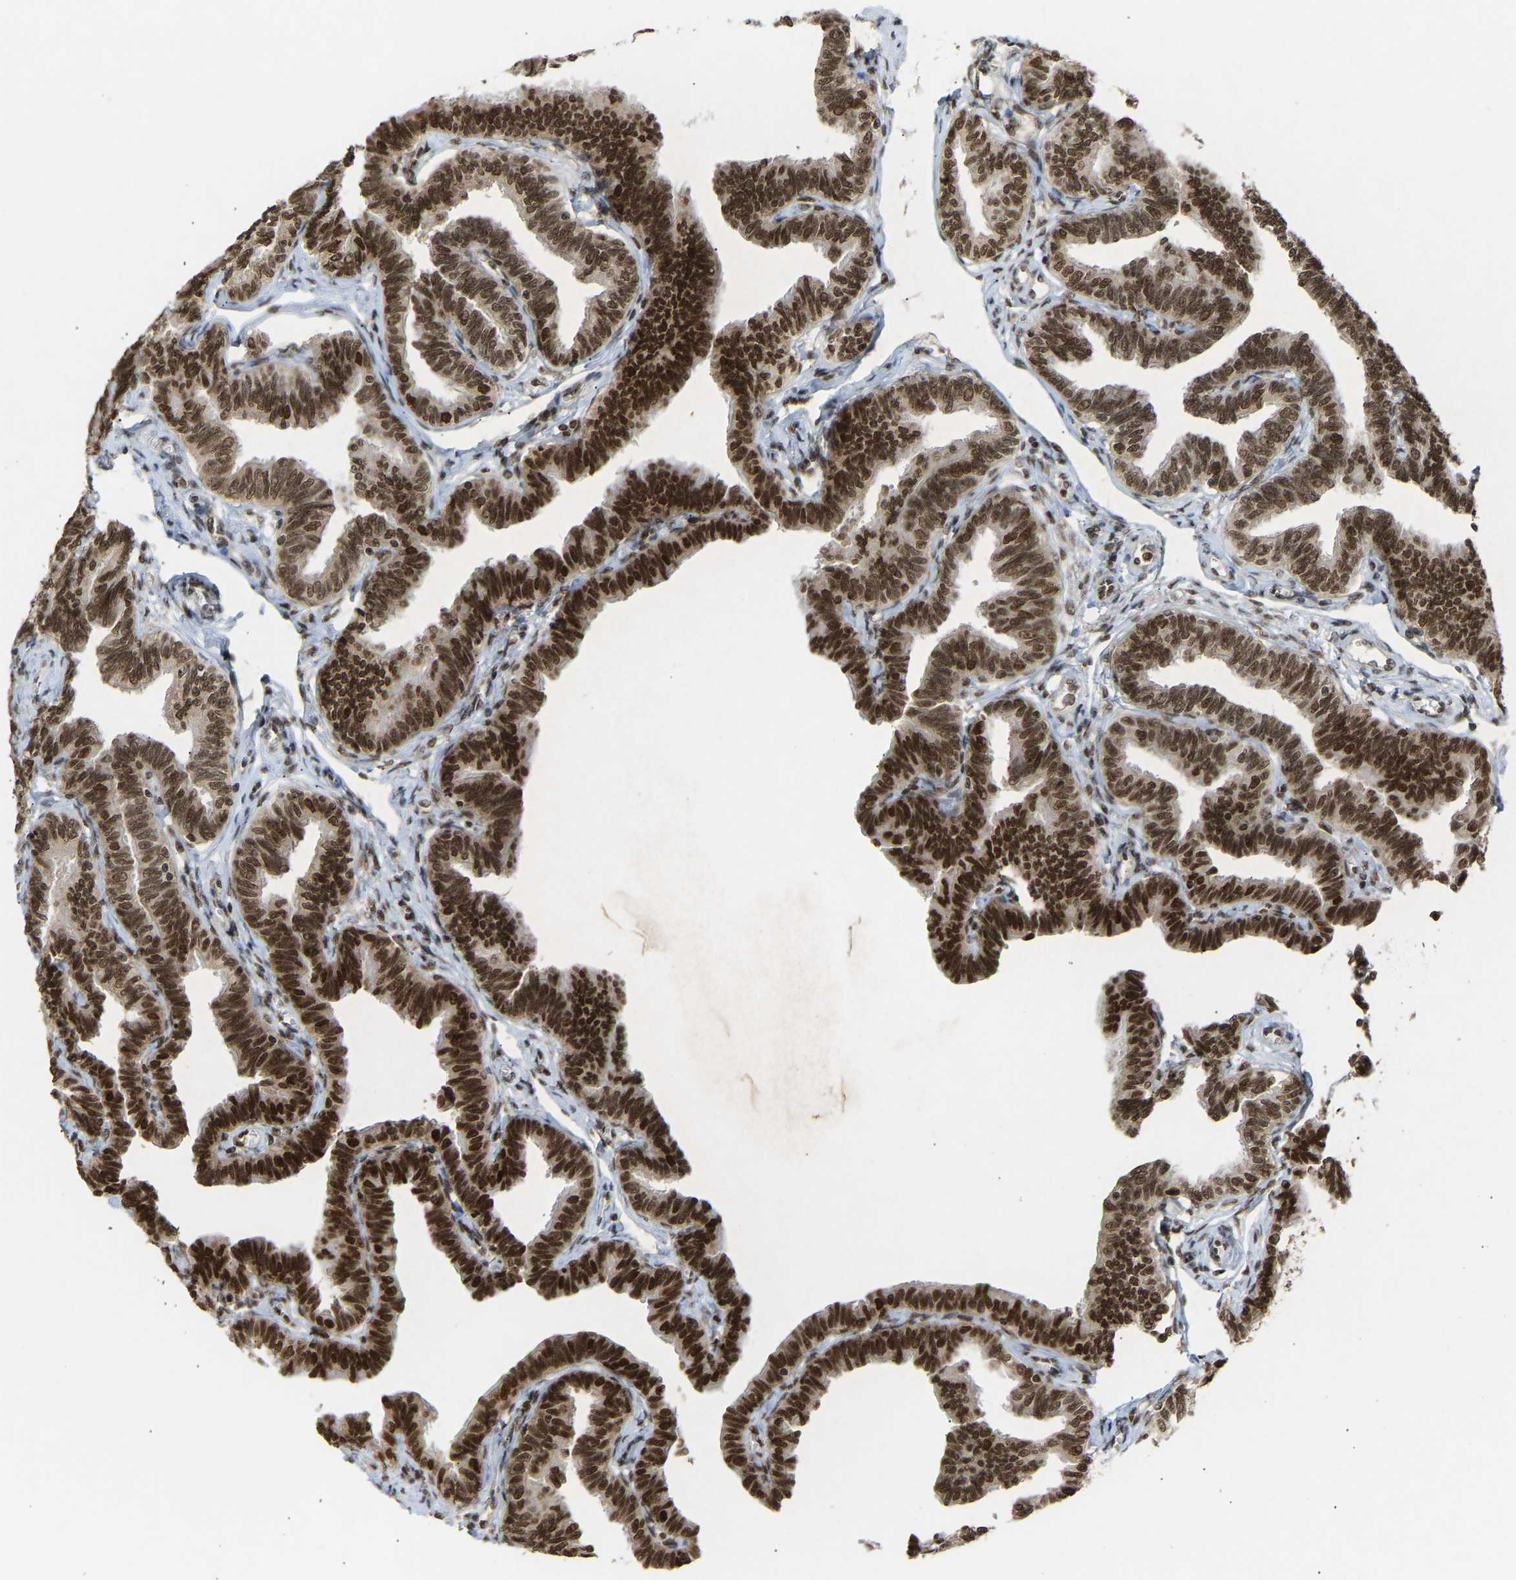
{"staining": {"intensity": "strong", "quantity": ">75%", "location": "nuclear"}, "tissue": "fallopian tube", "cell_type": "Glandular cells", "image_type": "normal", "snomed": [{"axis": "morphology", "description": "Normal tissue, NOS"}, {"axis": "topography", "description": "Fallopian tube"}, {"axis": "topography", "description": "Ovary"}], "caption": "Protein staining by immunohistochemistry (IHC) reveals strong nuclear positivity in about >75% of glandular cells in normal fallopian tube. Using DAB (3,3'-diaminobenzidine) (brown) and hematoxylin (blue) stains, captured at high magnification using brightfield microscopy.", "gene": "ALYREF", "patient": {"sex": "female", "age": 23}}